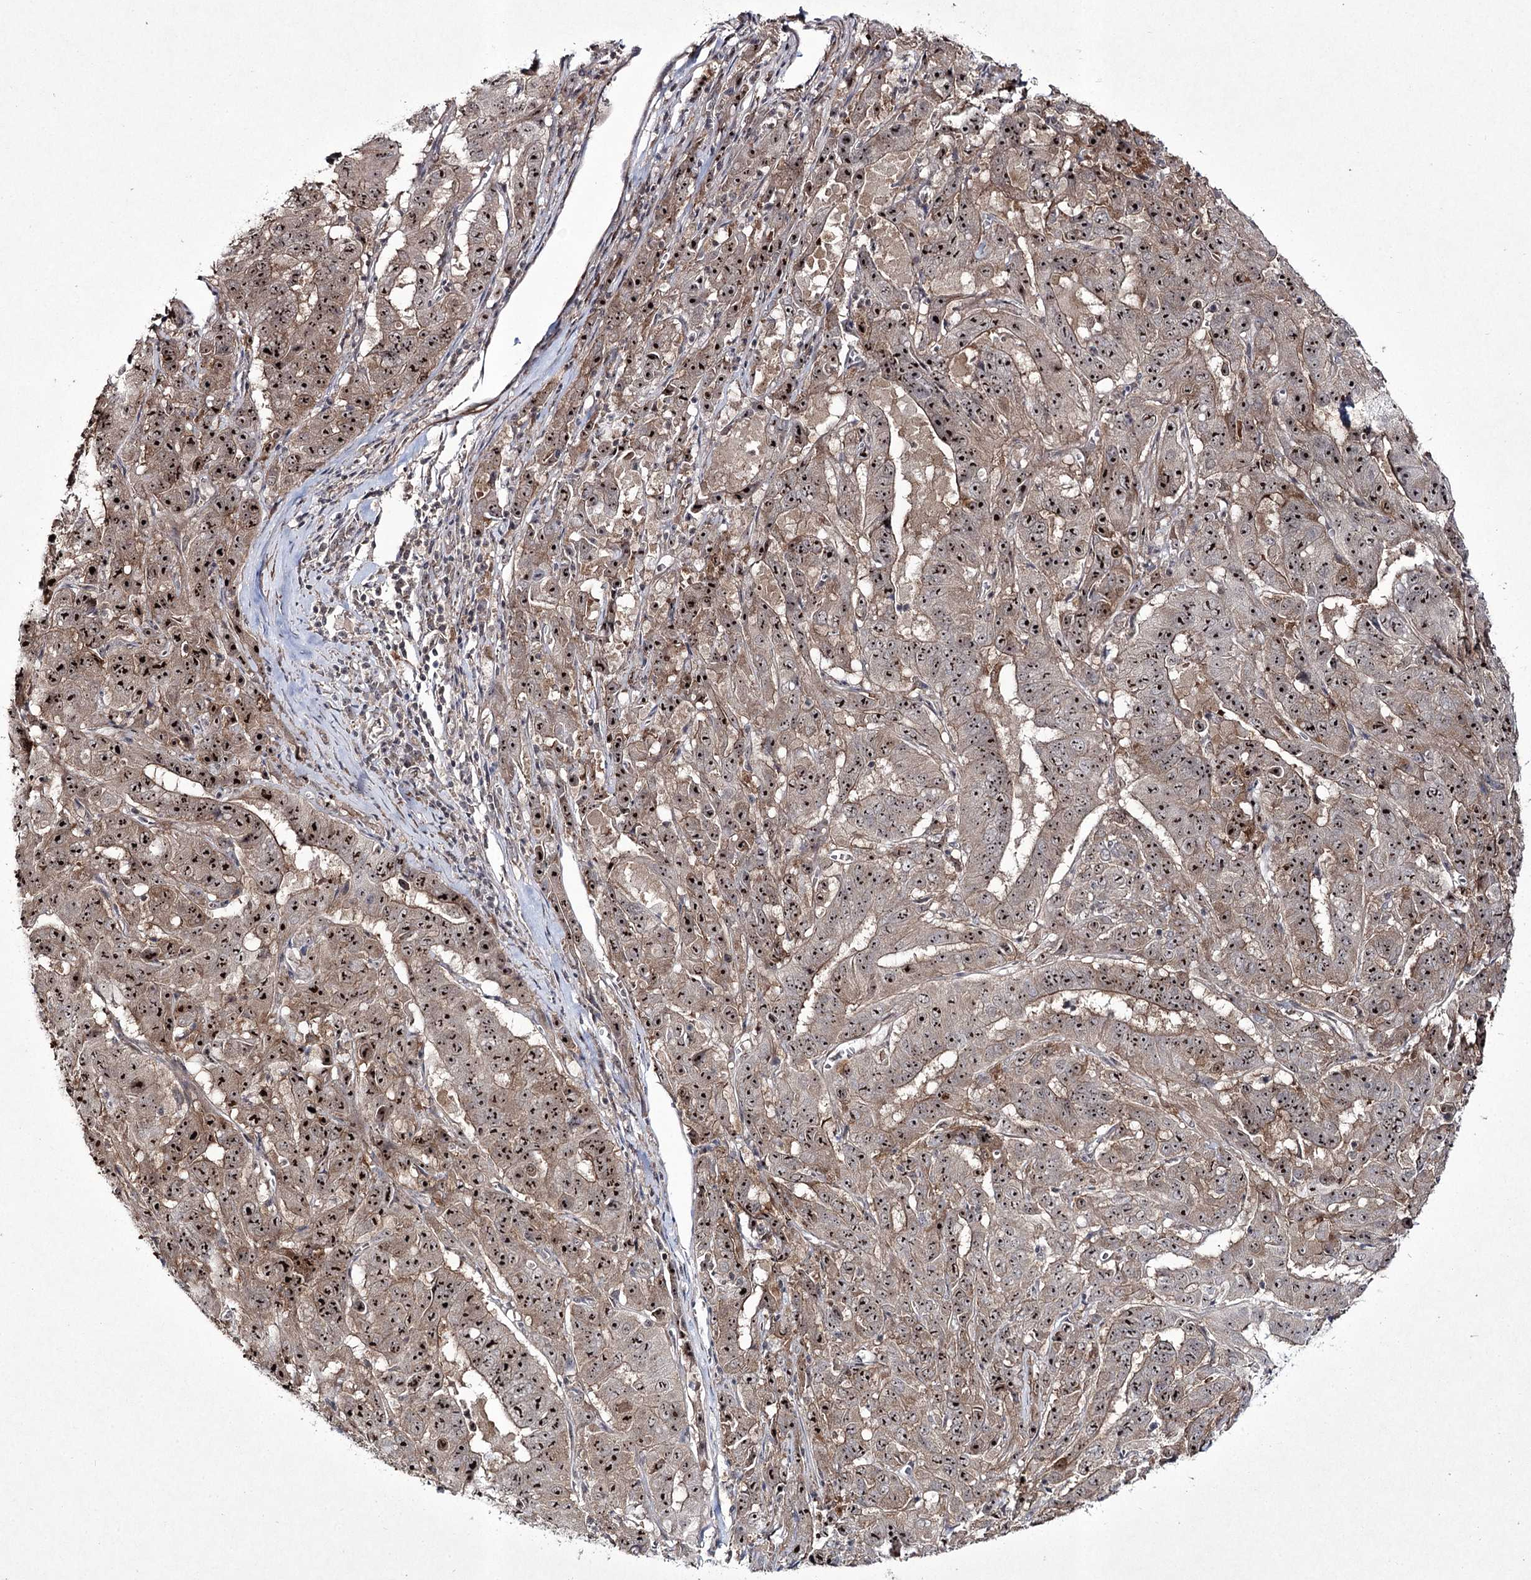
{"staining": {"intensity": "moderate", "quantity": ">75%", "location": "nuclear"}, "tissue": "pancreatic cancer", "cell_type": "Tumor cells", "image_type": "cancer", "snomed": [{"axis": "morphology", "description": "Adenocarcinoma, NOS"}, {"axis": "topography", "description": "Pancreas"}], "caption": "The immunohistochemical stain shows moderate nuclear expression in tumor cells of adenocarcinoma (pancreatic) tissue.", "gene": "CCDC59", "patient": {"sex": "male", "age": 63}}